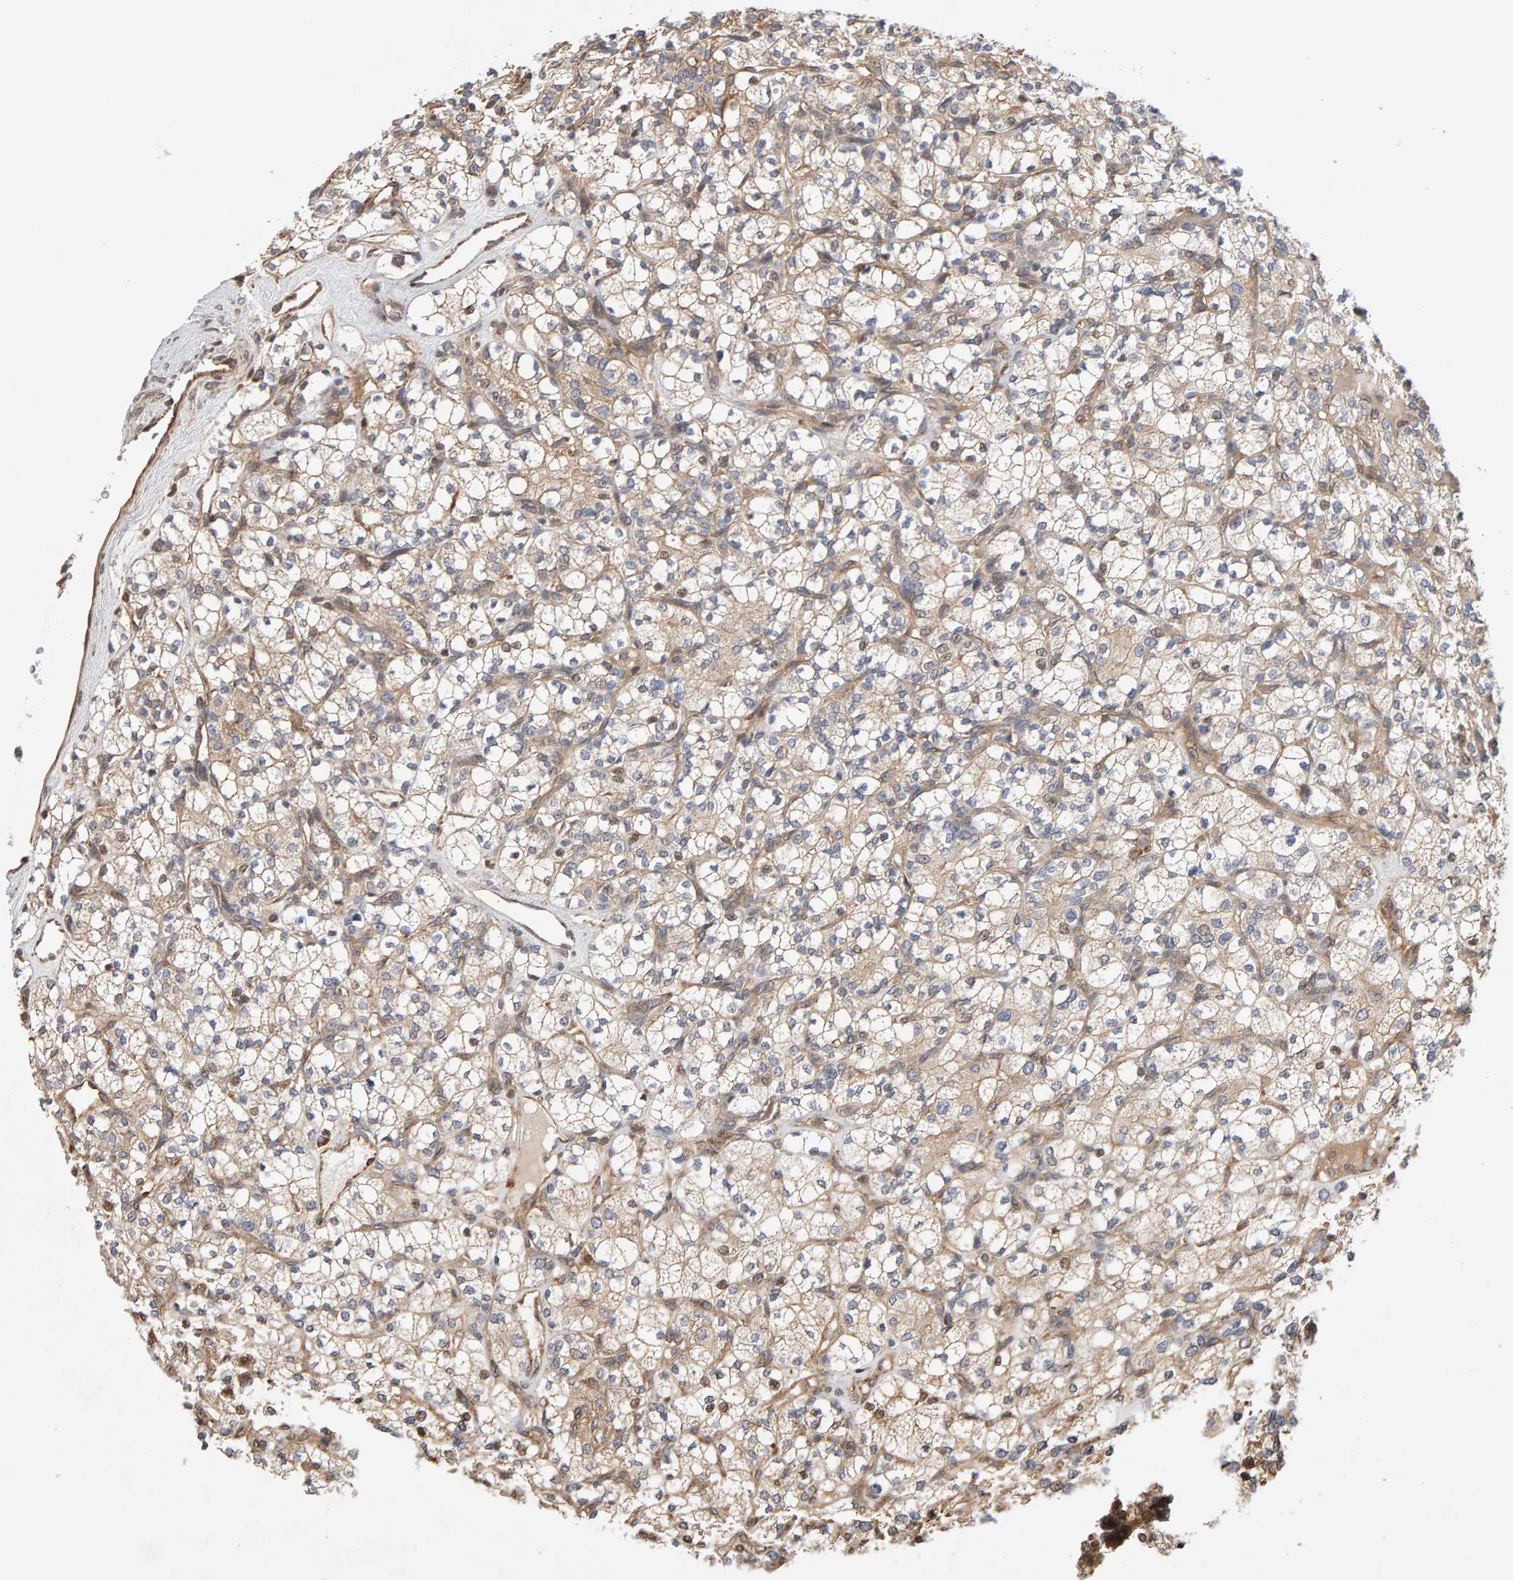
{"staining": {"intensity": "weak", "quantity": "25%-75%", "location": "cytoplasmic/membranous"}, "tissue": "renal cancer", "cell_type": "Tumor cells", "image_type": "cancer", "snomed": [{"axis": "morphology", "description": "Adenocarcinoma, NOS"}, {"axis": "topography", "description": "Kidney"}], "caption": "IHC (DAB (3,3'-diaminobenzidine)) staining of human renal adenocarcinoma reveals weak cytoplasmic/membranous protein staining in about 25%-75% of tumor cells.", "gene": "LZTS1", "patient": {"sex": "male", "age": 77}}